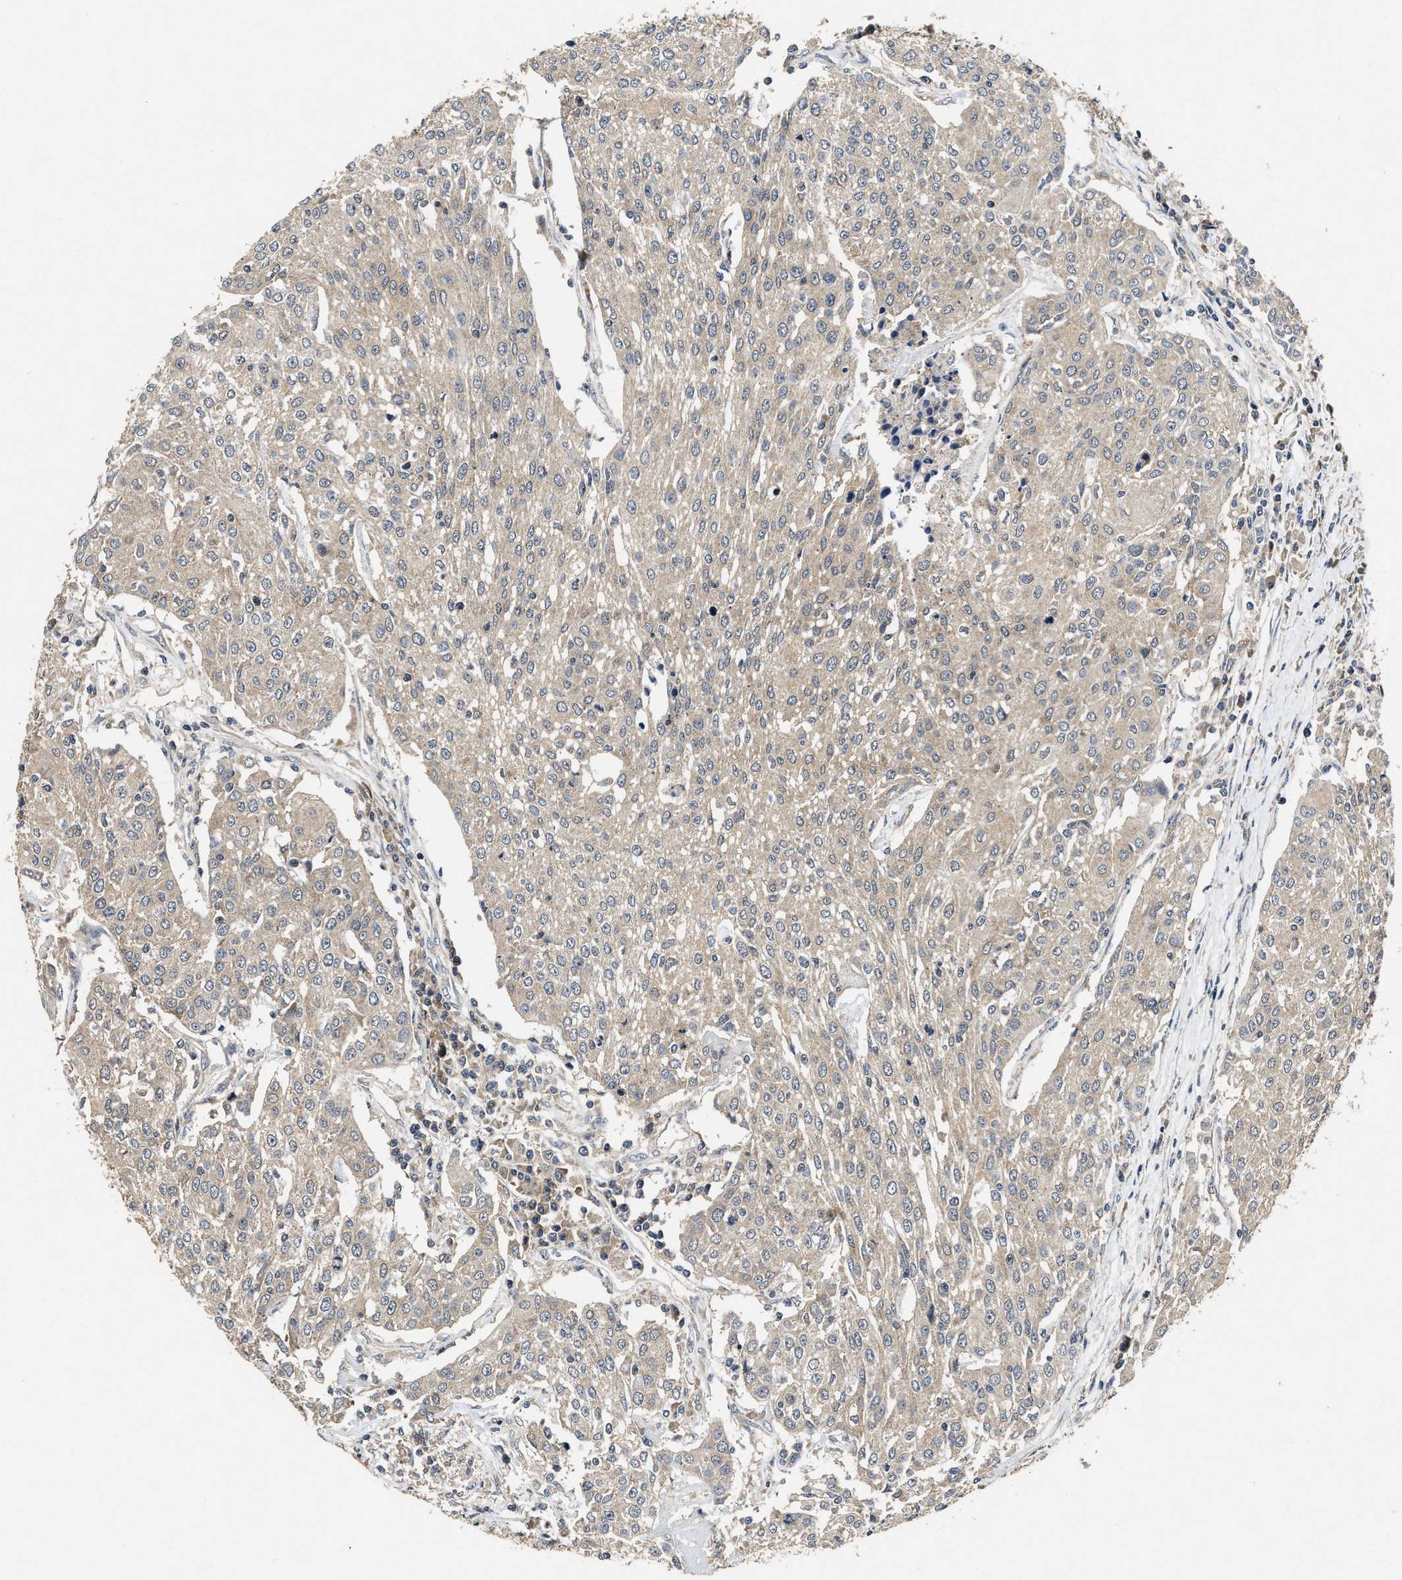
{"staining": {"intensity": "weak", "quantity": ">75%", "location": "cytoplasmic/membranous"}, "tissue": "urothelial cancer", "cell_type": "Tumor cells", "image_type": "cancer", "snomed": [{"axis": "morphology", "description": "Urothelial carcinoma, High grade"}, {"axis": "topography", "description": "Urinary bladder"}], "caption": "High-magnification brightfield microscopy of urothelial cancer stained with DAB (brown) and counterstained with hematoxylin (blue). tumor cells exhibit weak cytoplasmic/membranous expression is appreciated in approximately>75% of cells. (DAB (3,3'-diaminobenzidine) IHC, brown staining for protein, blue staining for nuclei).", "gene": "PDAP1", "patient": {"sex": "female", "age": 85}}